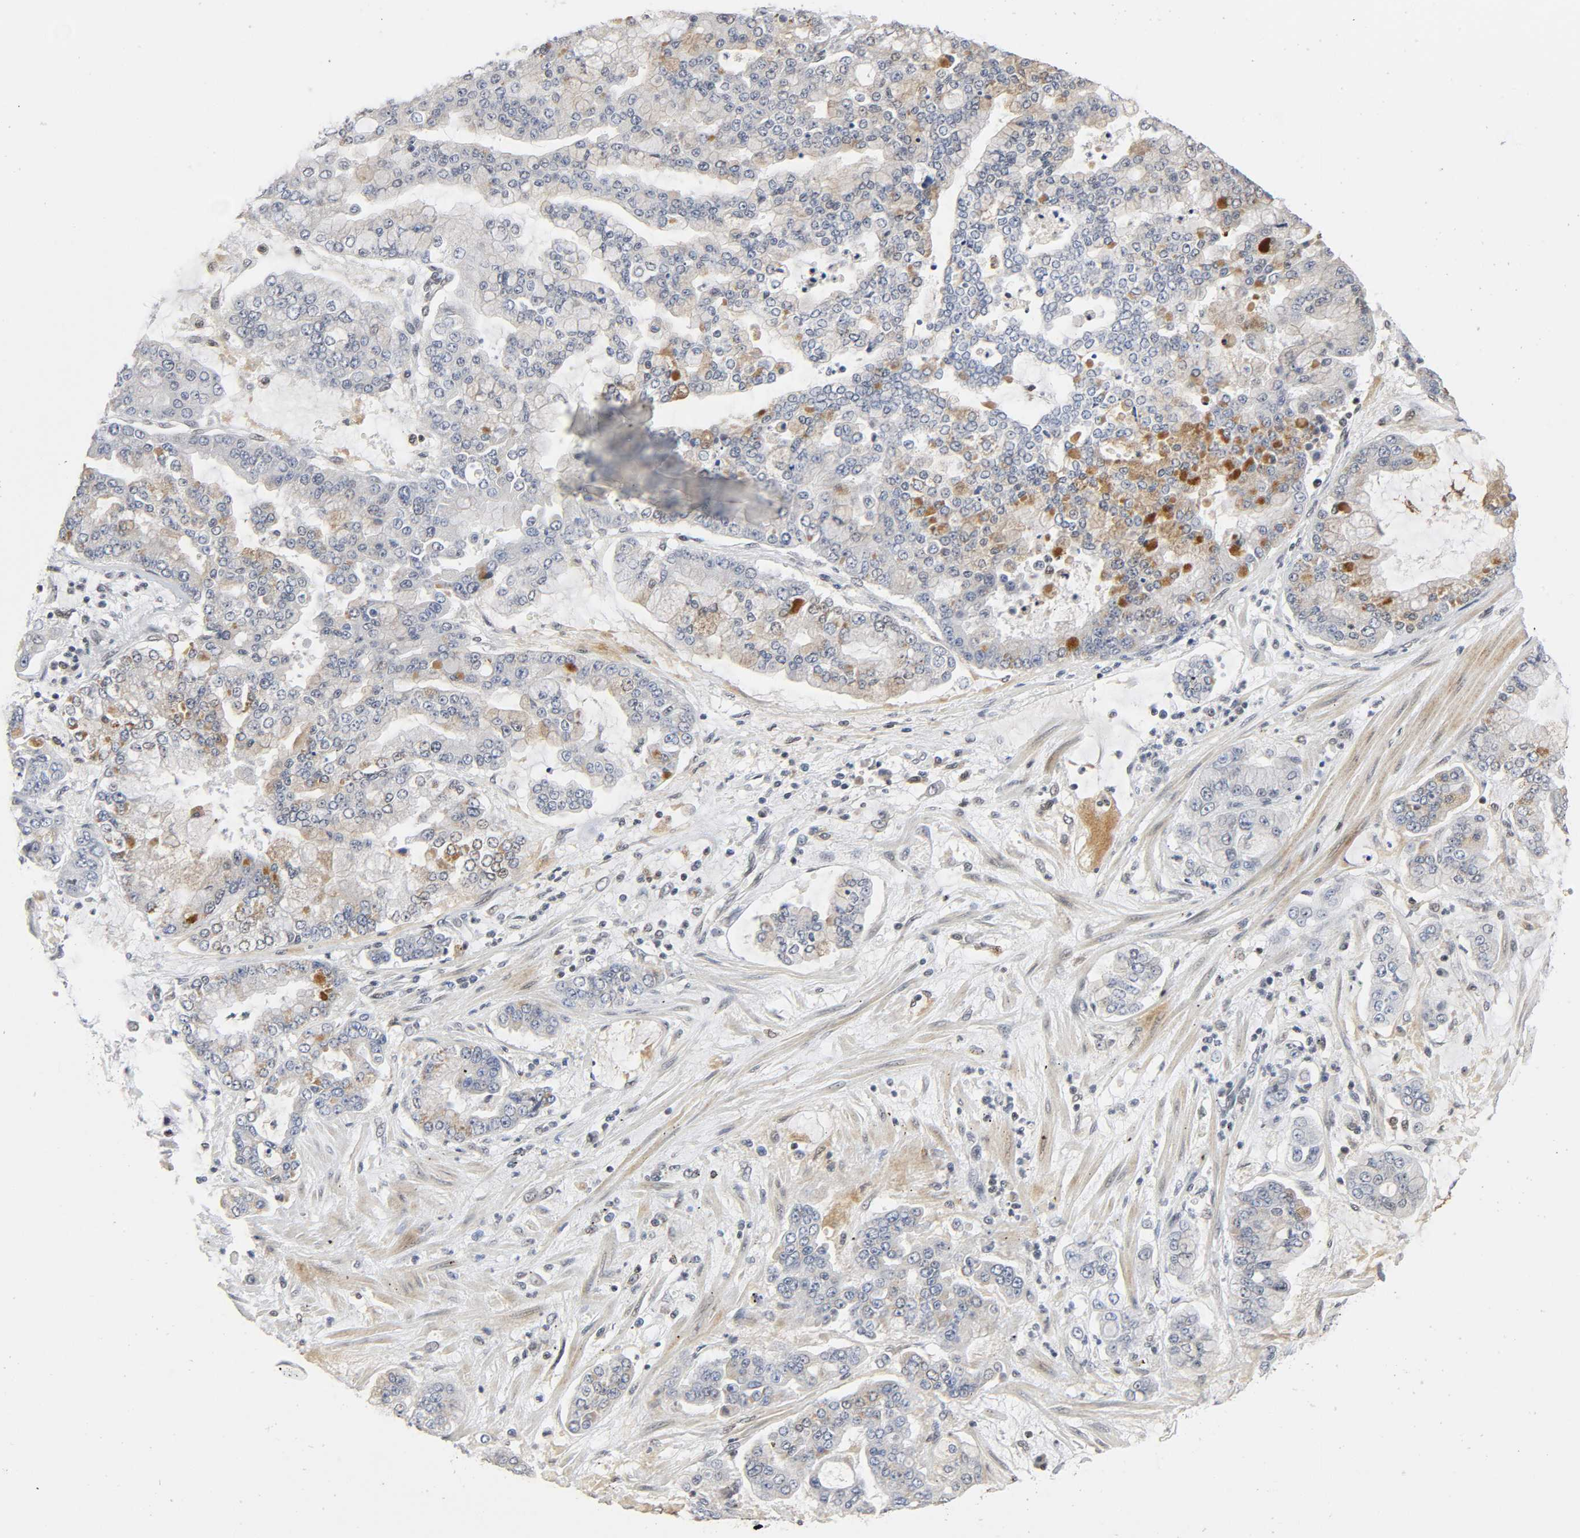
{"staining": {"intensity": "negative", "quantity": "none", "location": "none"}, "tissue": "stomach cancer", "cell_type": "Tumor cells", "image_type": "cancer", "snomed": [{"axis": "morphology", "description": "Normal tissue, NOS"}, {"axis": "morphology", "description": "Adenocarcinoma, NOS"}, {"axis": "topography", "description": "Stomach, upper"}, {"axis": "topography", "description": "Stomach"}], "caption": "Stomach cancer (adenocarcinoma) was stained to show a protein in brown. There is no significant expression in tumor cells.", "gene": "KAT2B", "patient": {"sex": "male", "age": 76}}